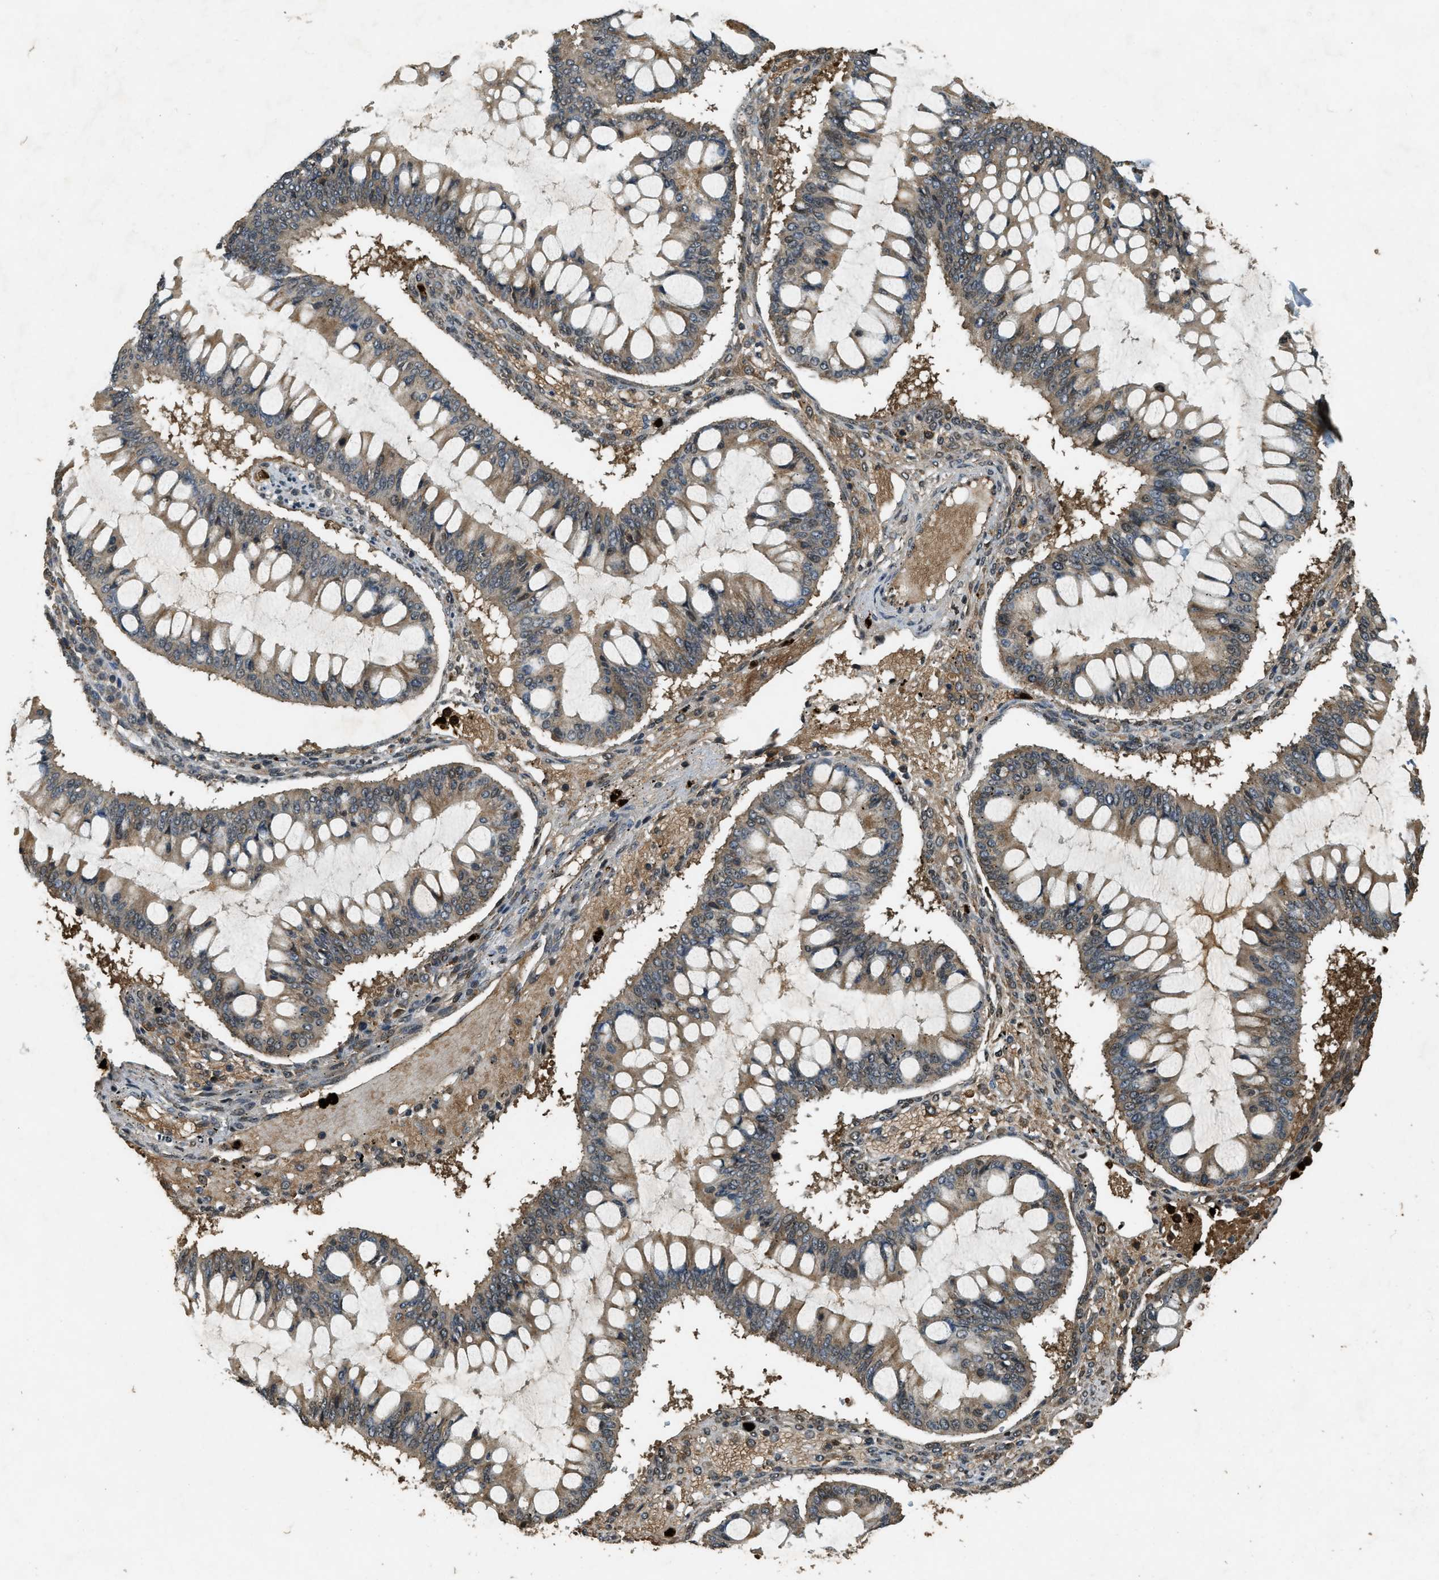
{"staining": {"intensity": "weak", "quantity": ">75%", "location": "cytoplasmic/membranous"}, "tissue": "ovarian cancer", "cell_type": "Tumor cells", "image_type": "cancer", "snomed": [{"axis": "morphology", "description": "Cystadenocarcinoma, mucinous, NOS"}, {"axis": "topography", "description": "Ovary"}], "caption": "IHC image of neoplastic tissue: human ovarian cancer stained using immunohistochemistry (IHC) shows low levels of weak protein expression localized specifically in the cytoplasmic/membranous of tumor cells, appearing as a cytoplasmic/membranous brown color.", "gene": "RNF141", "patient": {"sex": "female", "age": 73}}